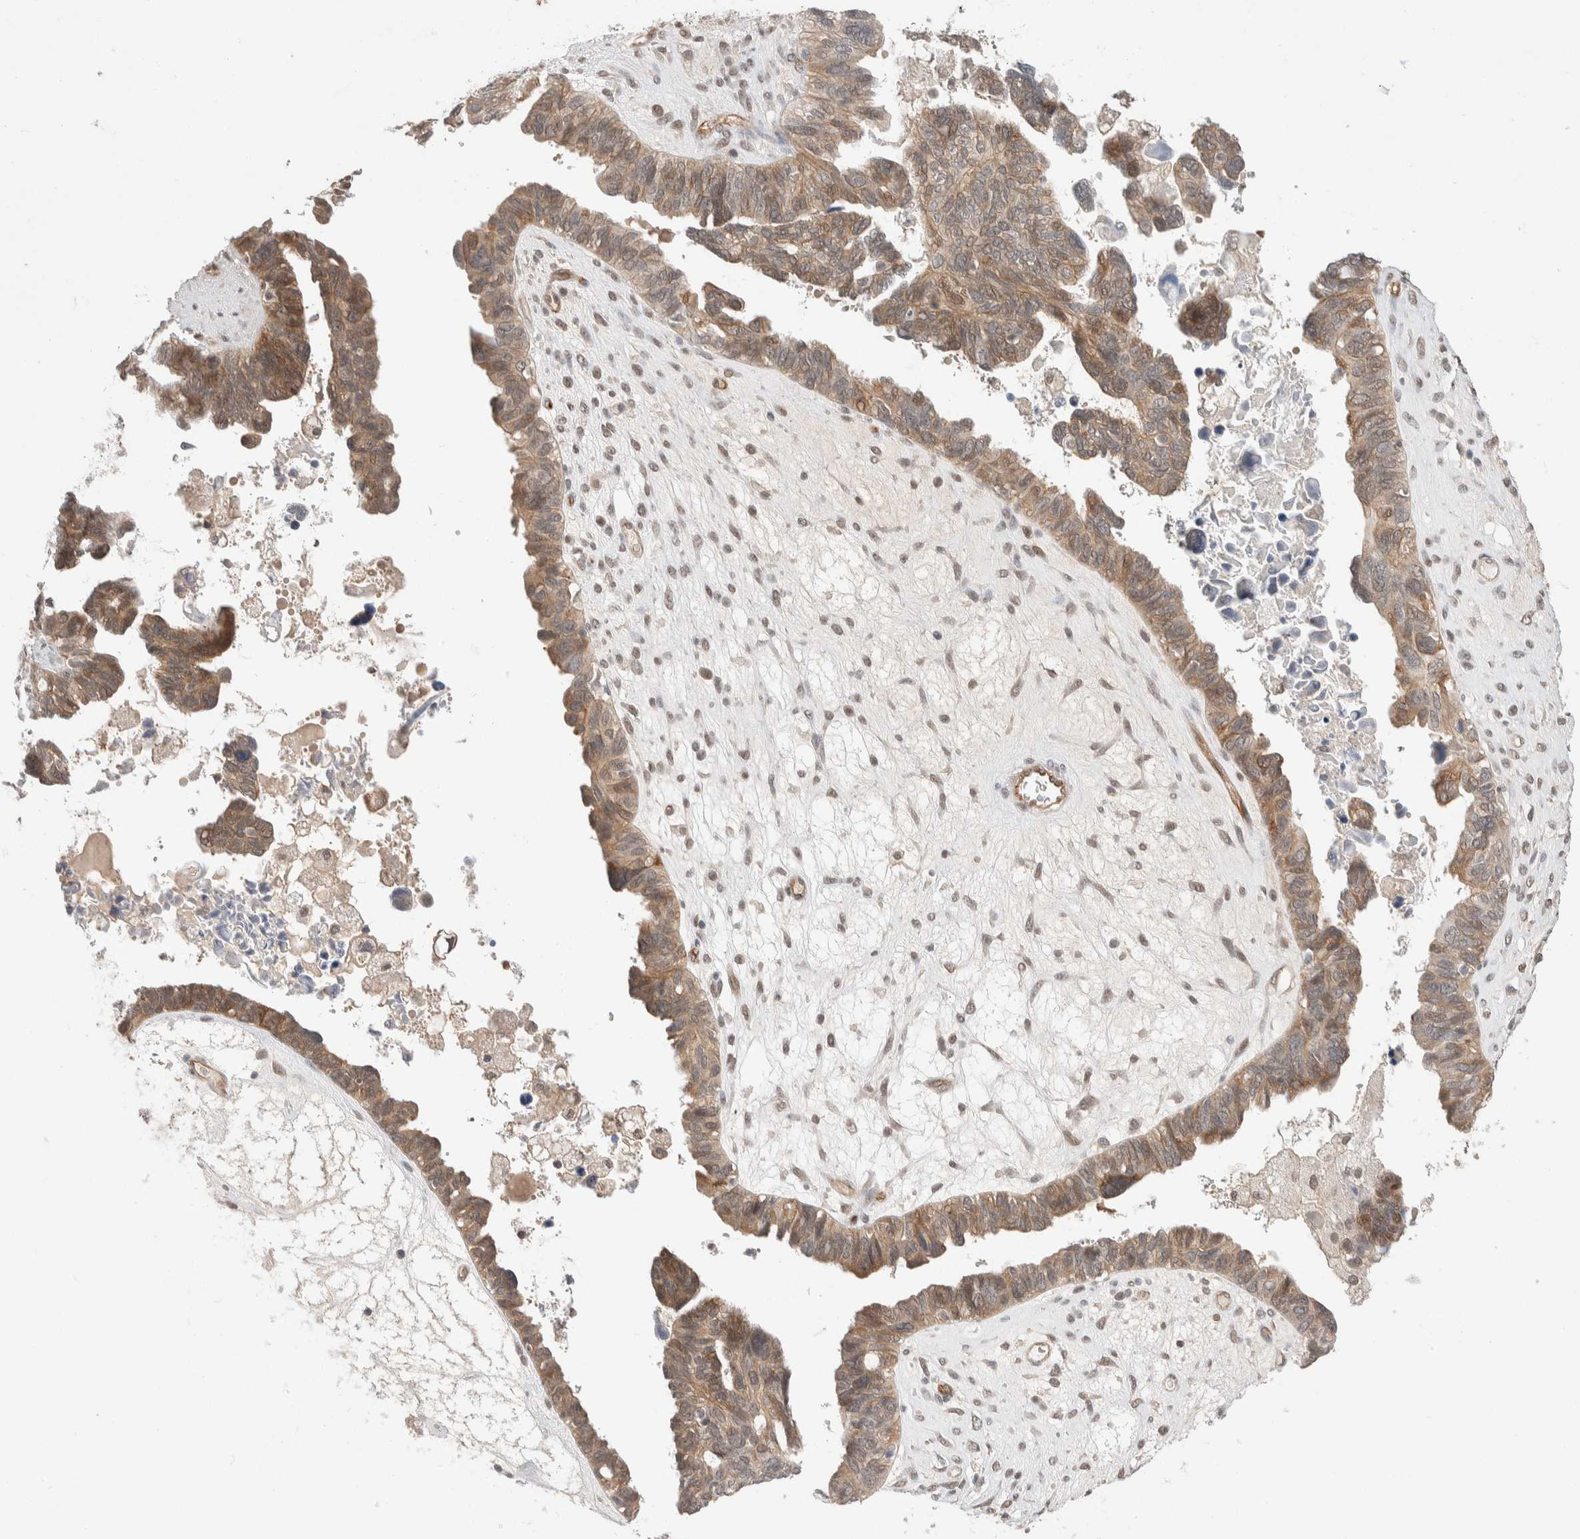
{"staining": {"intensity": "moderate", "quantity": ">75%", "location": "cytoplasmic/membranous"}, "tissue": "ovarian cancer", "cell_type": "Tumor cells", "image_type": "cancer", "snomed": [{"axis": "morphology", "description": "Cystadenocarcinoma, serous, NOS"}, {"axis": "topography", "description": "Ovary"}], "caption": "Protein staining of ovarian cancer (serous cystadenocarcinoma) tissue reveals moderate cytoplasmic/membranous expression in approximately >75% of tumor cells. Nuclei are stained in blue.", "gene": "ZNF704", "patient": {"sex": "female", "age": 79}}